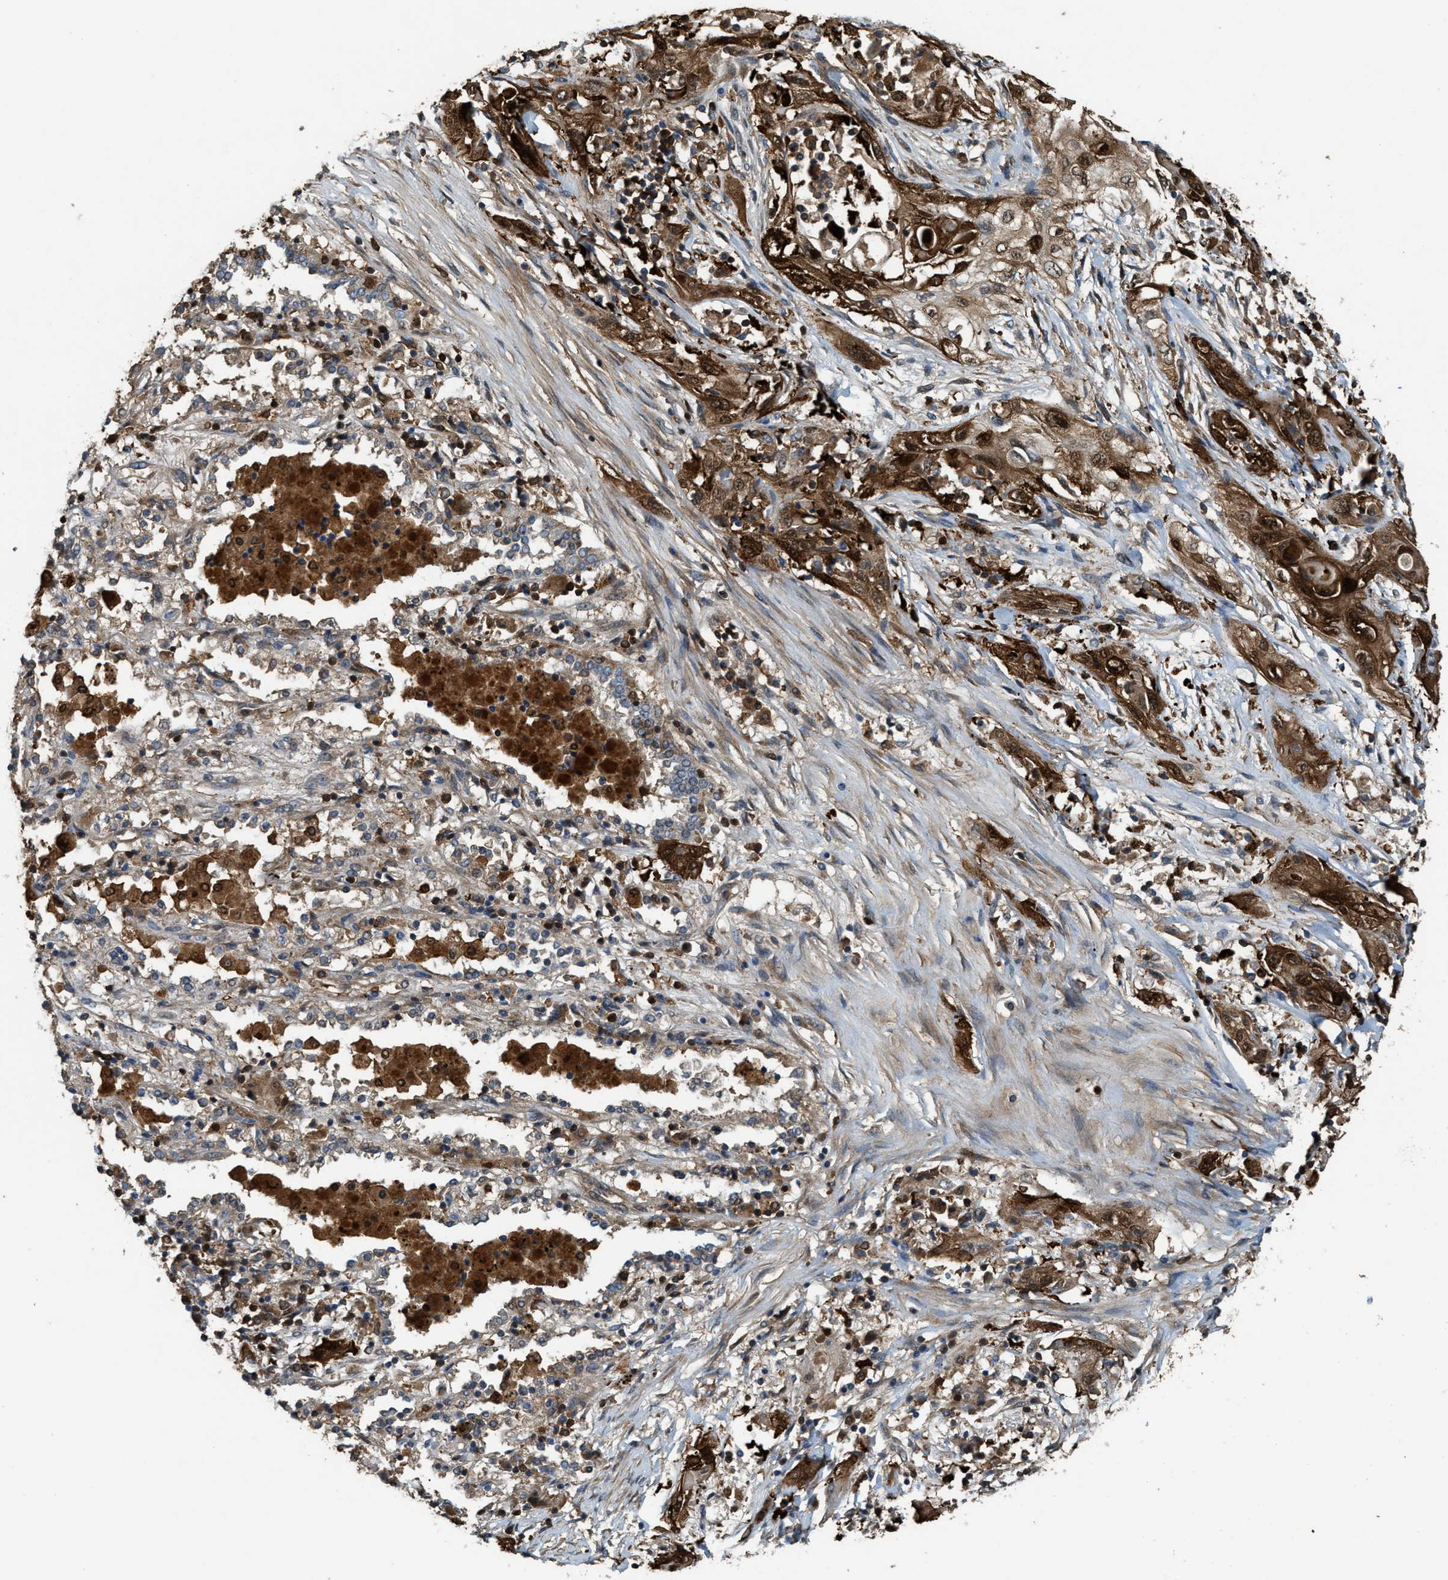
{"staining": {"intensity": "strong", "quantity": ">75%", "location": "cytoplasmic/membranous"}, "tissue": "lung cancer", "cell_type": "Tumor cells", "image_type": "cancer", "snomed": [{"axis": "morphology", "description": "Squamous cell carcinoma, NOS"}, {"axis": "topography", "description": "Lung"}], "caption": "High-magnification brightfield microscopy of lung cancer (squamous cell carcinoma) stained with DAB (3,3'-diaminobenzidine) (brown) and counterstained with hematoxylin (blue). tumor cells exhibit strong cytoplasmic/membranous positivity is appreciated in about>75% of cells.", "gene": "SERPINB5", "patient": {"sex": "female", "age": 47}}